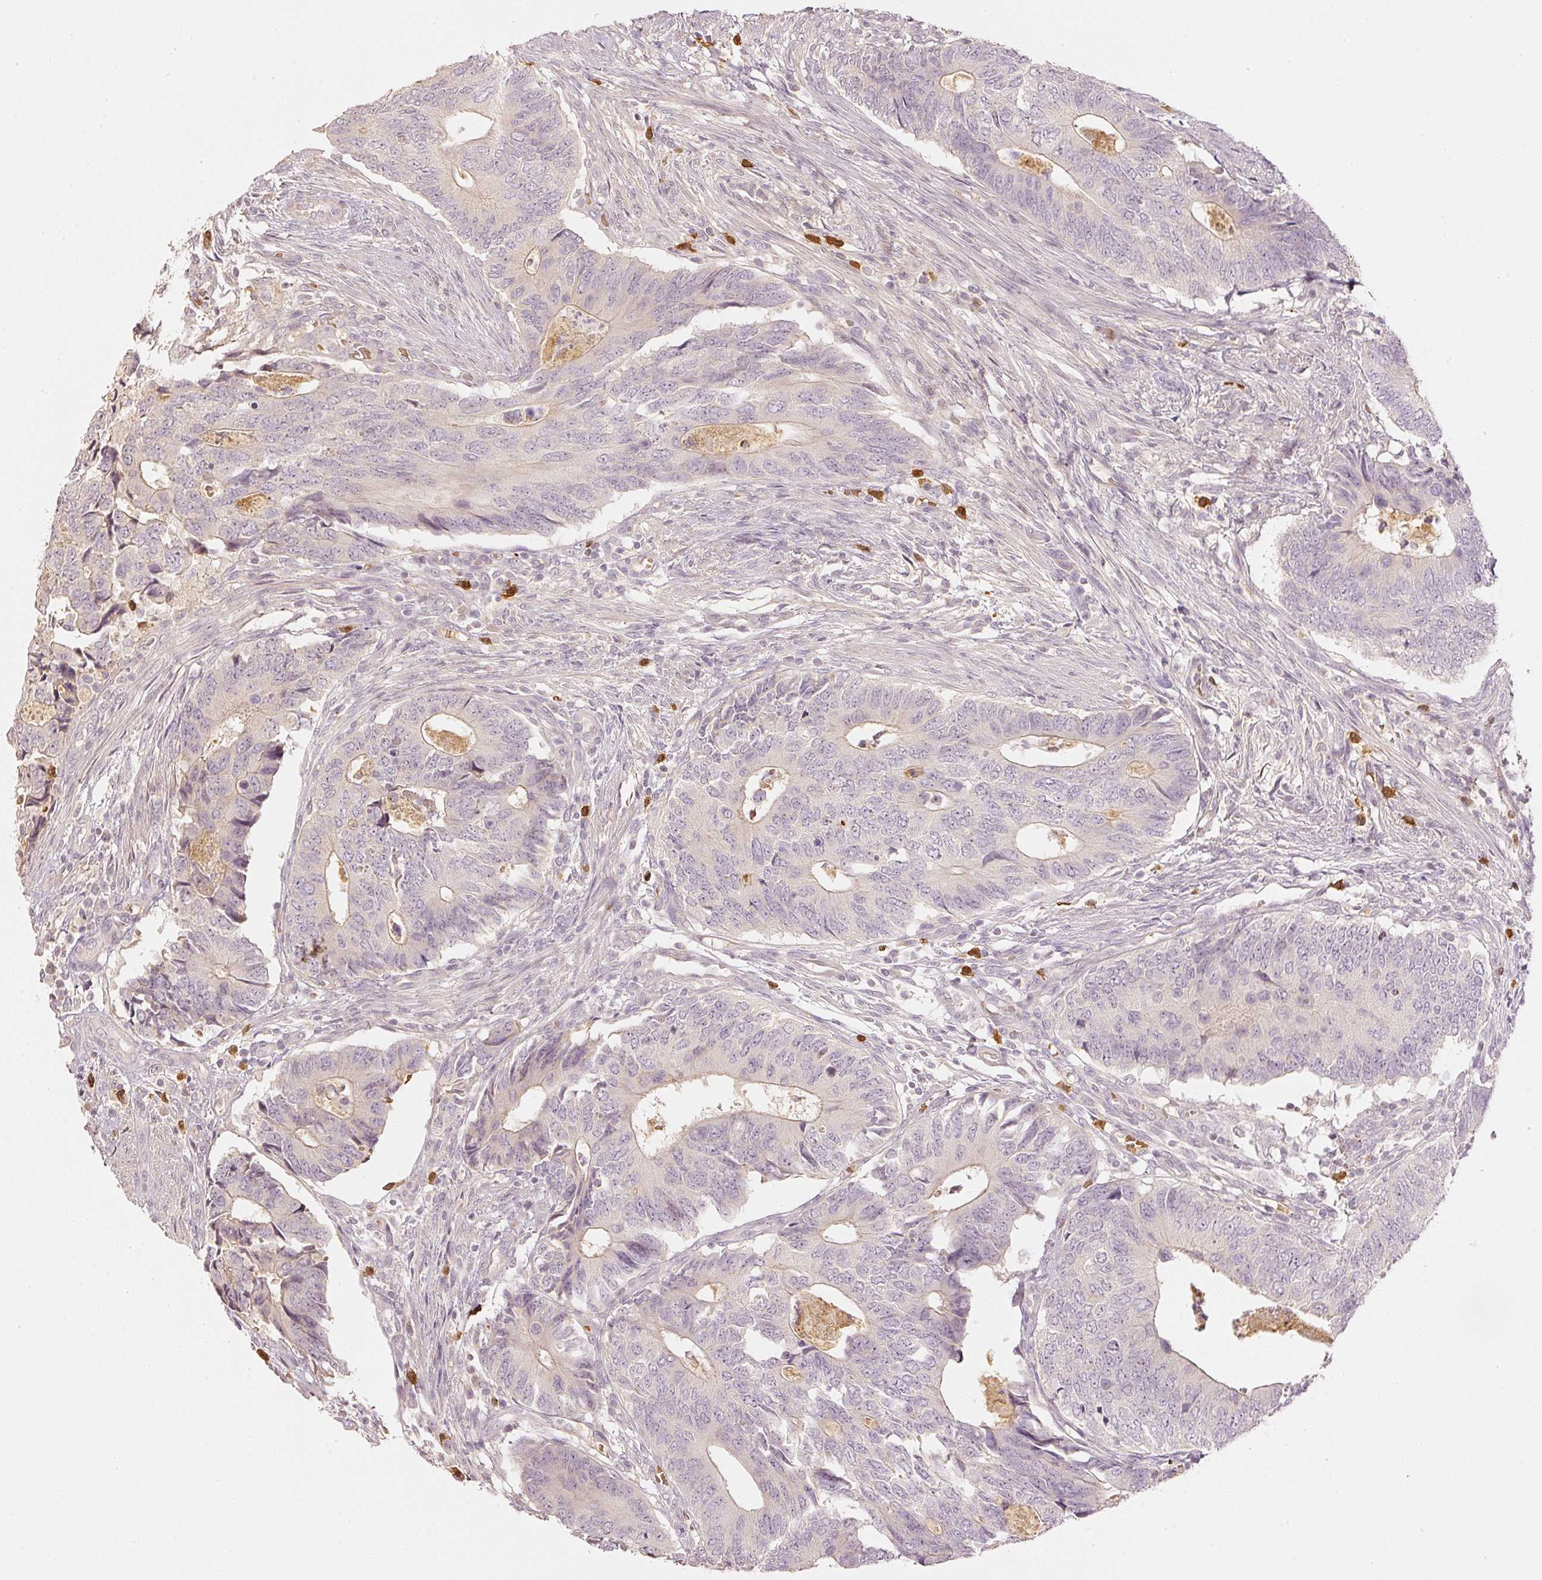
{"staining": {"intensity": "weak", "quantity": "<25%", "location": "cytoplasmic/membranous"}, "tissue": "colorectal cancer", "cell_type": "Tumor cells", "image_type": "cancer", "snomed": [{"axis": "morphology", "description": "Adenocarcinoma, NOS"}, {"axis": "topography", "description": "Colon"}], "caption": "This is an immunohistochemistry image of colorectal cancer (adenocarcinoma). There is no staining in tumor cells.", "gene": "GZMA", "patient": {"sex": "male", "age": 87}}